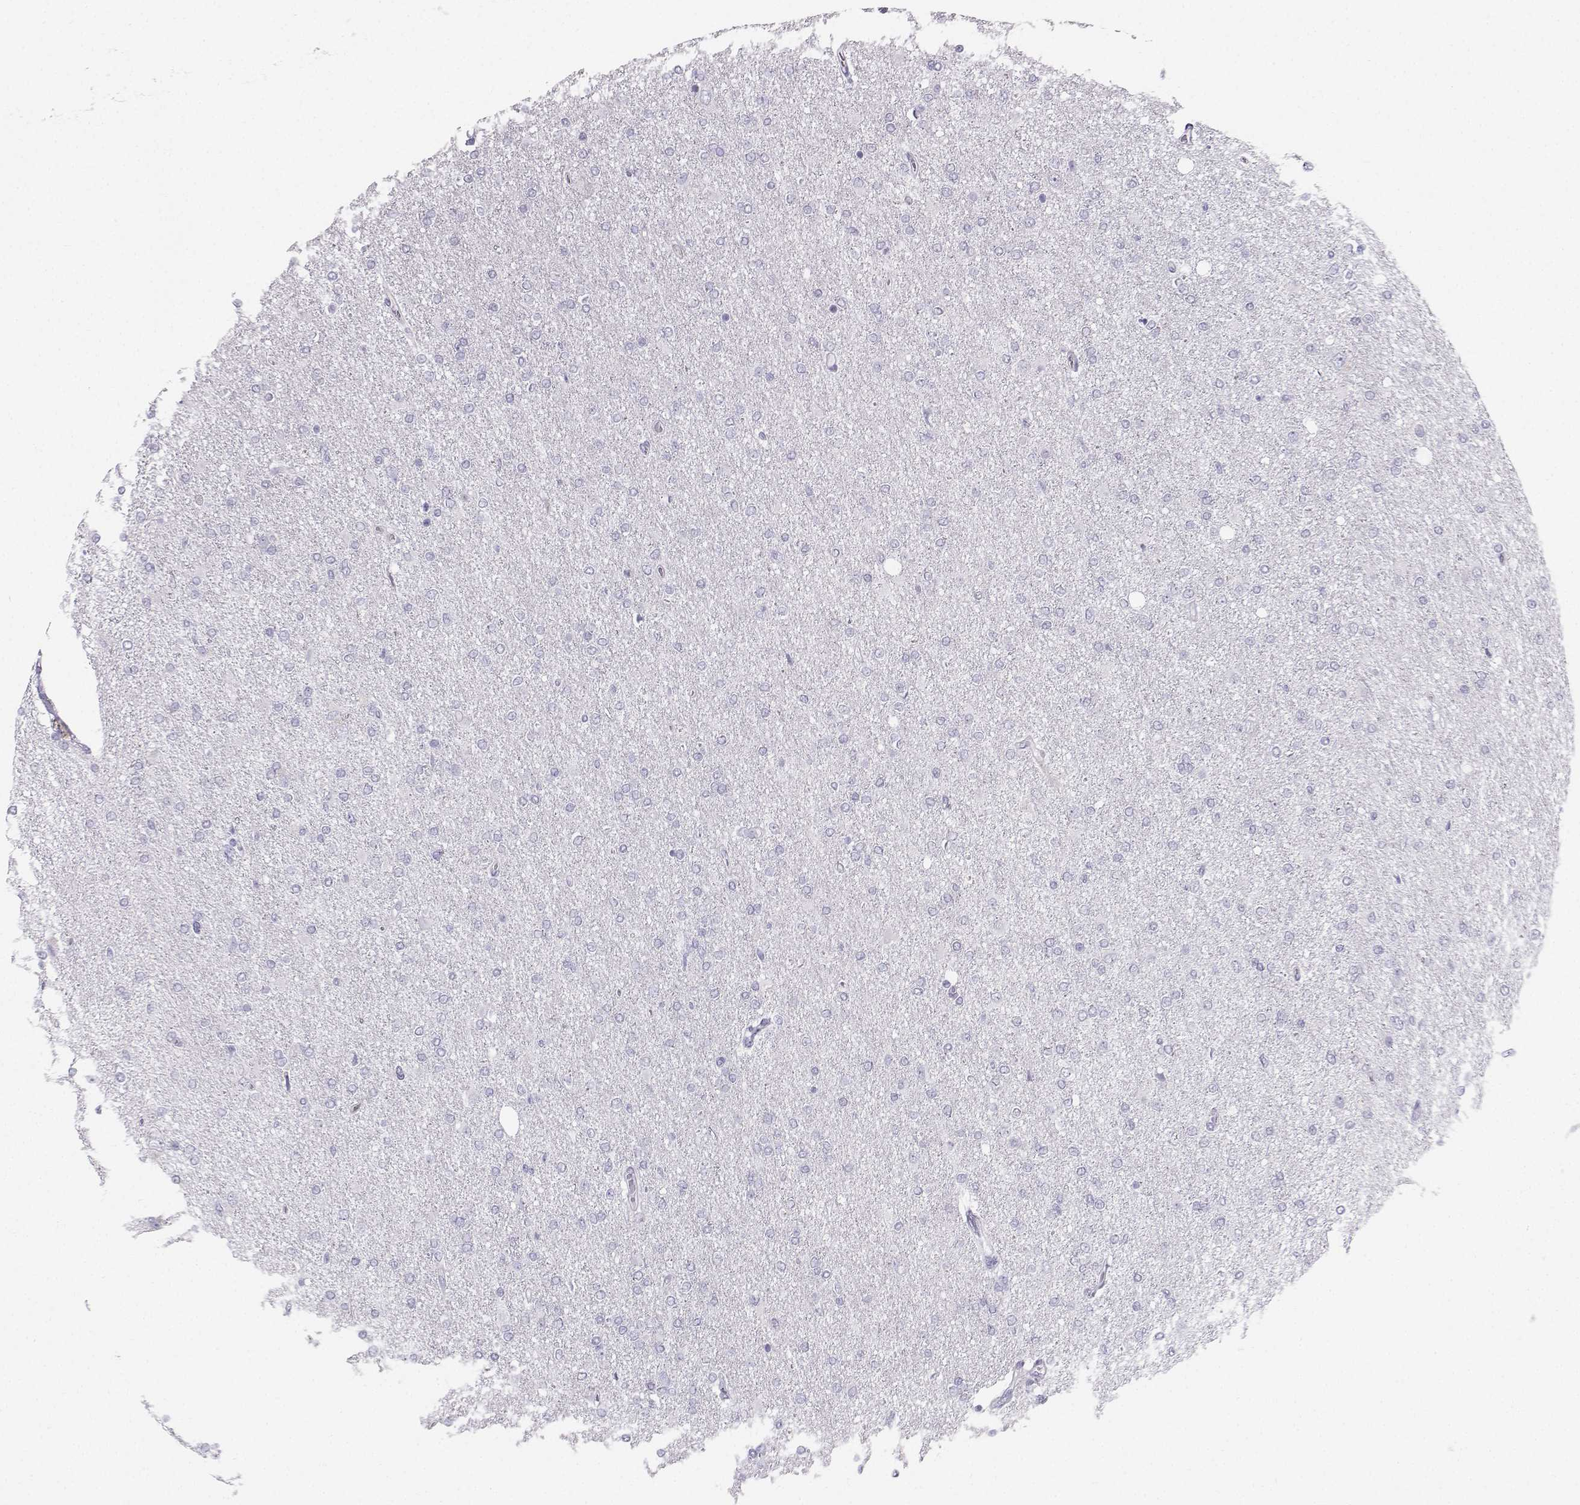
{"staining": {"intensity": "negative", "quantity": "none", "location": "none"}, "tissue": "glioma", "cell_type": "Tumor cells", "image_type": "cancer", "snomed": [{"axis": "morphology", "description": "Glioma, malignant, High grade"}, {"axis": "topography", "description": "Cerebral cortex"}], "caption": "High magnification brightfield microscopy of malignant high-grade glioma stained with DAB (3,3'-diaminobenzidine) (brown) and counterstained with hematoxylin (blue): tumor cells show no significant expression. Nuclei are stained in blue.", "gene": "IQCD", "patient": {"sex": "male", "age": 70}}